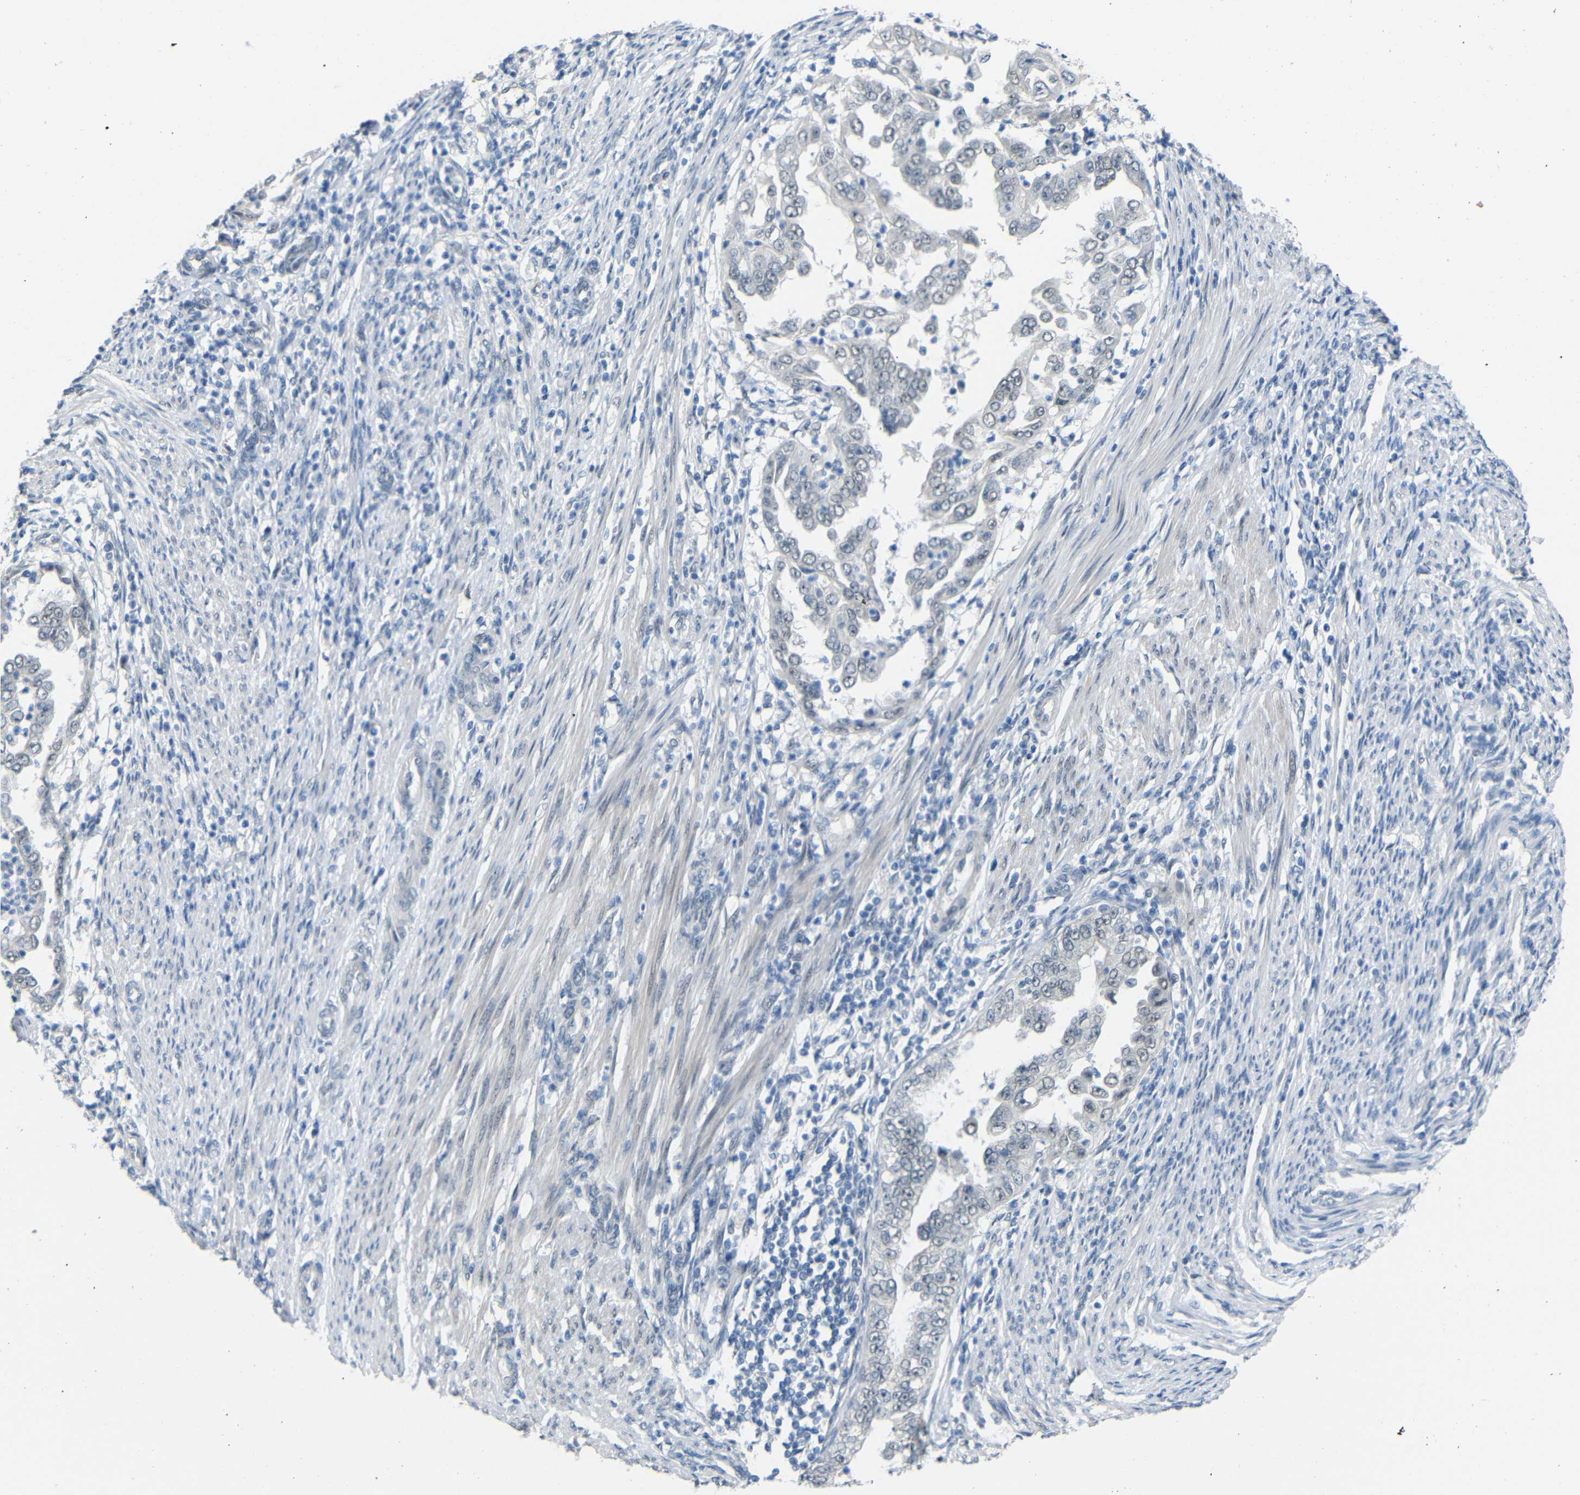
{"staining": {"intensity": "negative", "quantity": "none", "location": "none"}, "tissue": "endometrial cancer", "cell_type": "Tumor cells", "image_type": "cancer", "snomed": [{"axis": "morphology", "description": "Adenocarcinoma, NOS"}, {"axis": "topography", "description": "Endometrium"}], "caption": "An immunohistochemistry (IHC) image of endometrial cancer is shown. There is no staining in tumor cells of endometrial cancer. Nuclei are stained in blue.", "gene": "GPR158", "patient": {"sex": "female", "age": 85}}